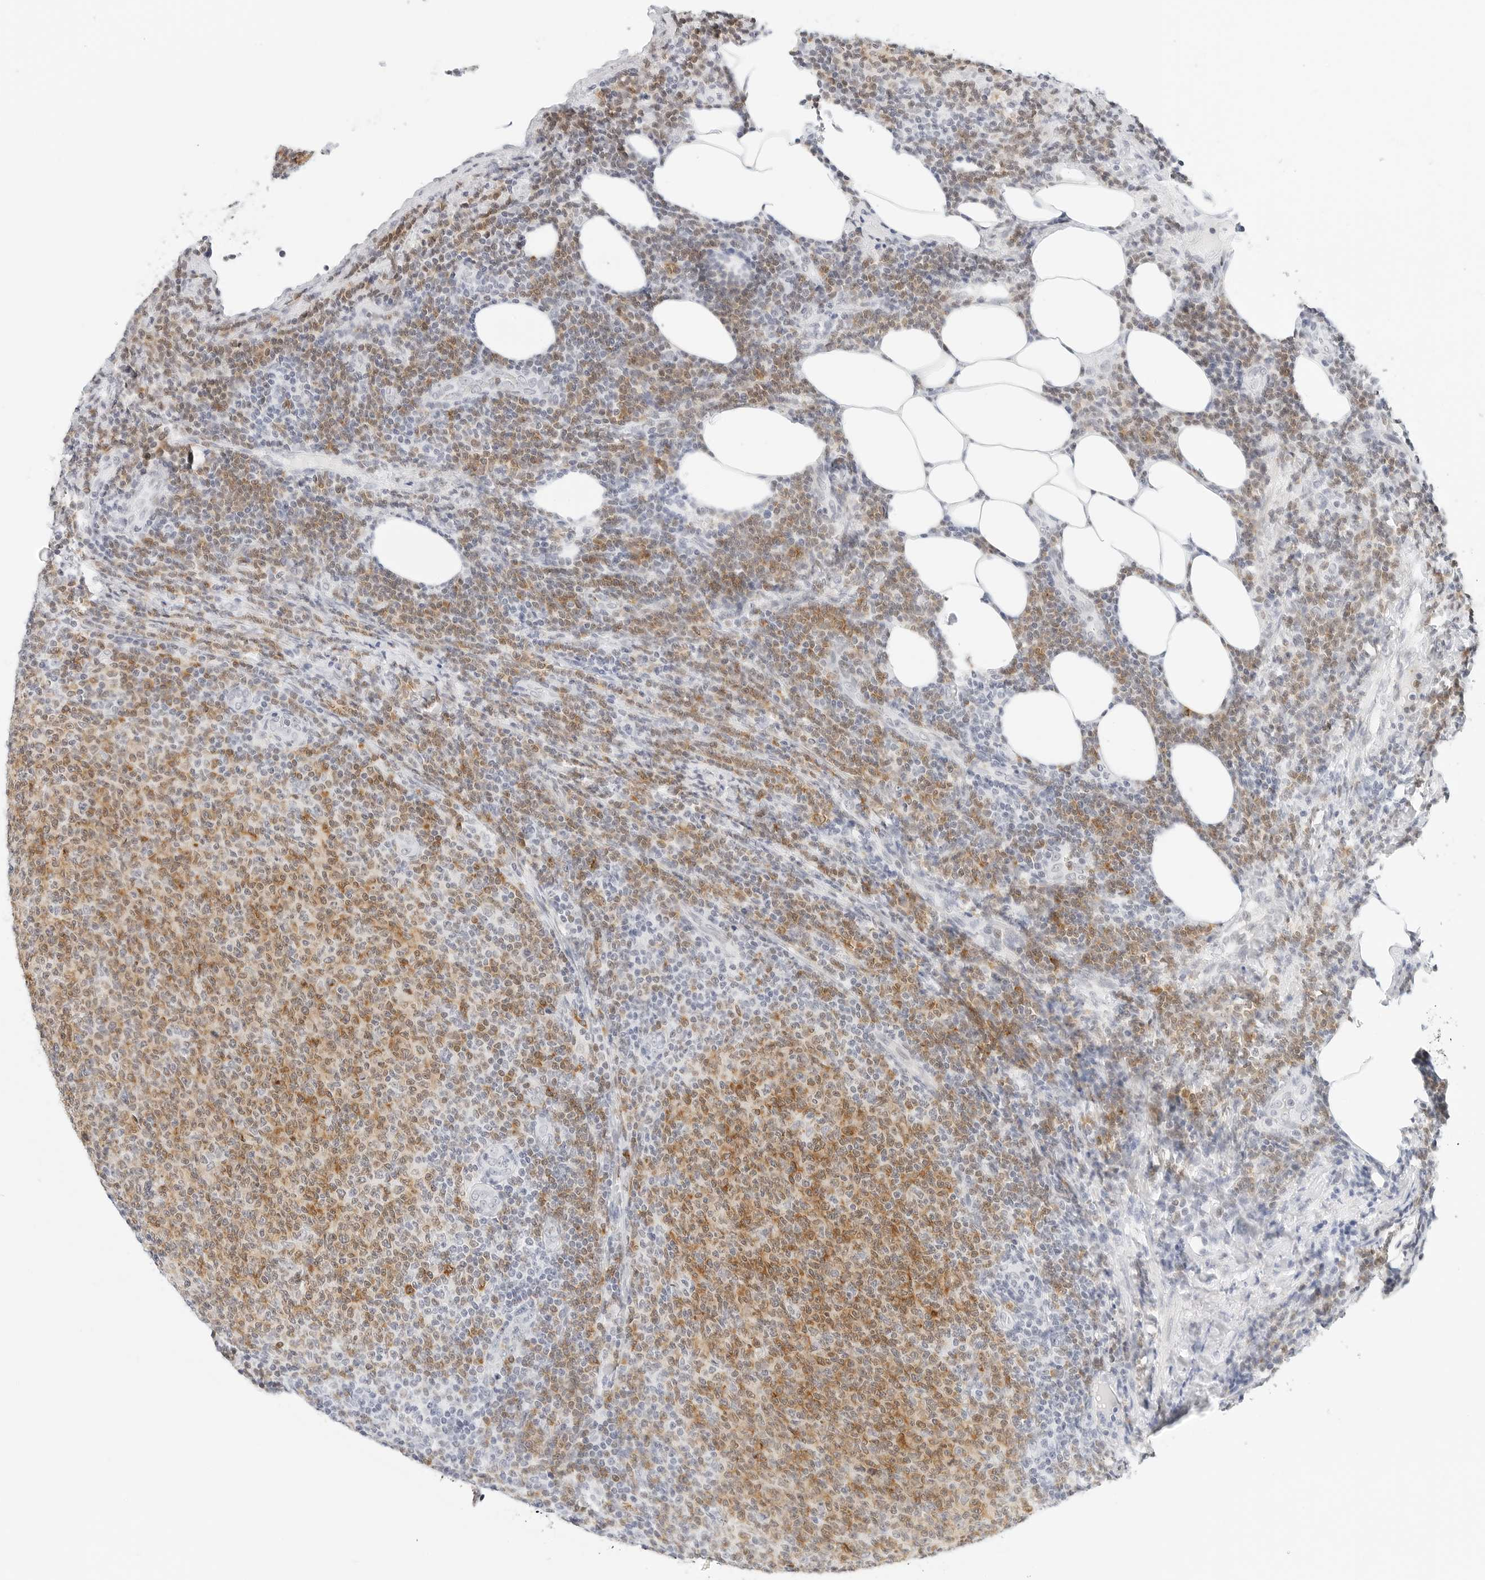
{"staining": {"intensity": "moderate", "quantity": "25%-75%", "location": "cytoplasmic/membranous,nuclear"}, "tissue": "lymphoma", "cell_type": "Tumor cells", "image_type": "cancer", "snomed": [{"axis": "morphology", "description": "Malignant lymphoma, non-Hodgkin's type, Low grade"}, {"axis": "topography", "description": "Lymph node"}], "caption": "DAB (3,3'-diaminobenzidine) immunohistochemical staining of human malignant lymphoma, non-Hodgkin's type (low-grade) reveals moderate cytoplasmic/membranous and nuclear protein expression in about 25%-75% of tumor cells.", "gene": "CD22", "patient": {"sex": "male", "age": 66}}